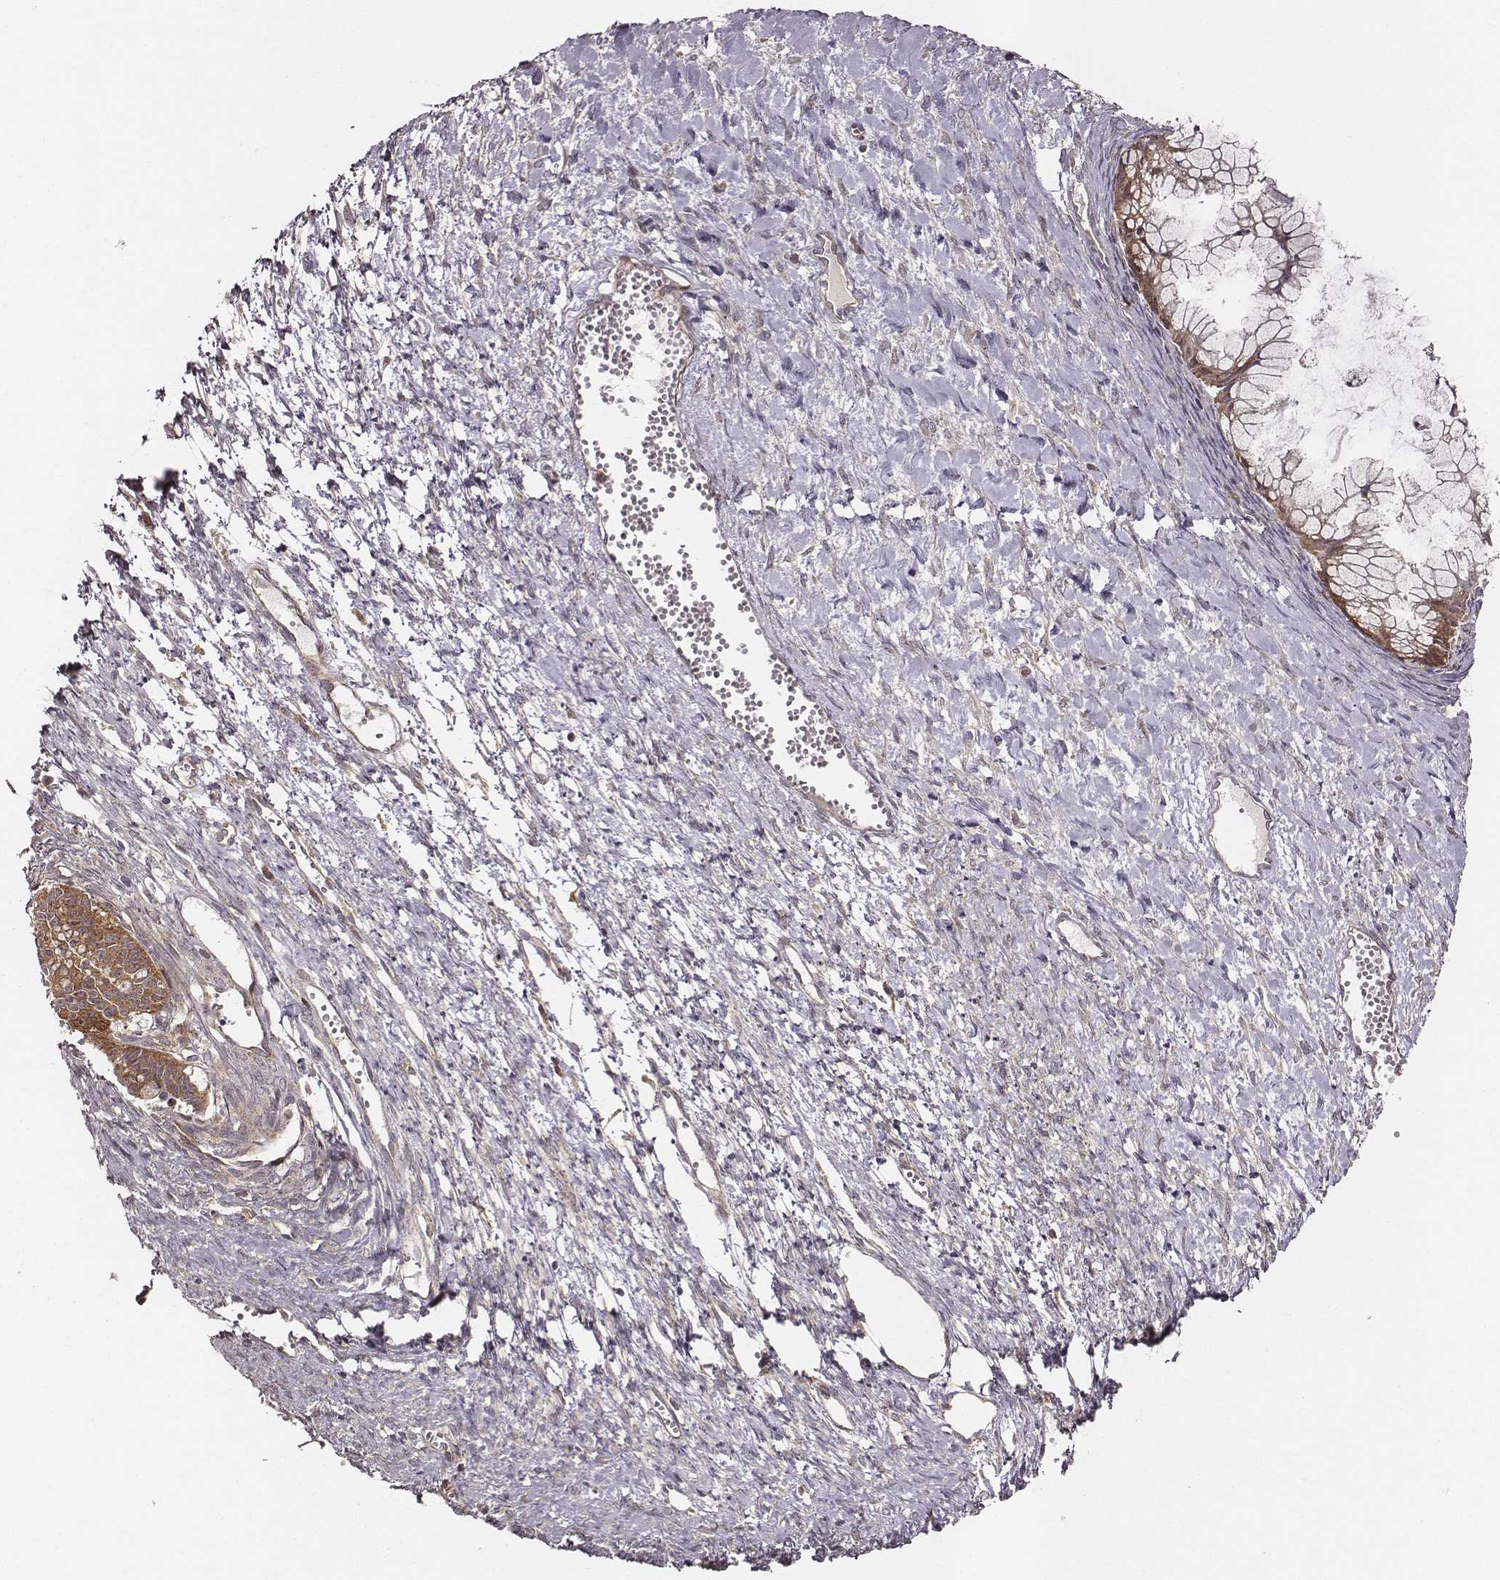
{"staining": {"intensity": "moderate", "quantity": ">75%", "location": "cytoplasmic/membranous"}, "tissue": "ovarian cancer", "cell_type": "Tumor cells", "image_type": "cancer", "snomed": [{"axis": "morphology", "description": "Cystadenocarcinoma, mucinous, NOS"}, {"axis": "topography", "description": "Ovary"}], "caption": "This image demonstrates immunohistochemistry staining of ovarian cancer, with medium moderate cytoplasmic/membranous expression in about >75% of tumor cells.", "gene": "VPS26A", "patient": {"sex": "female", "age": 41}}